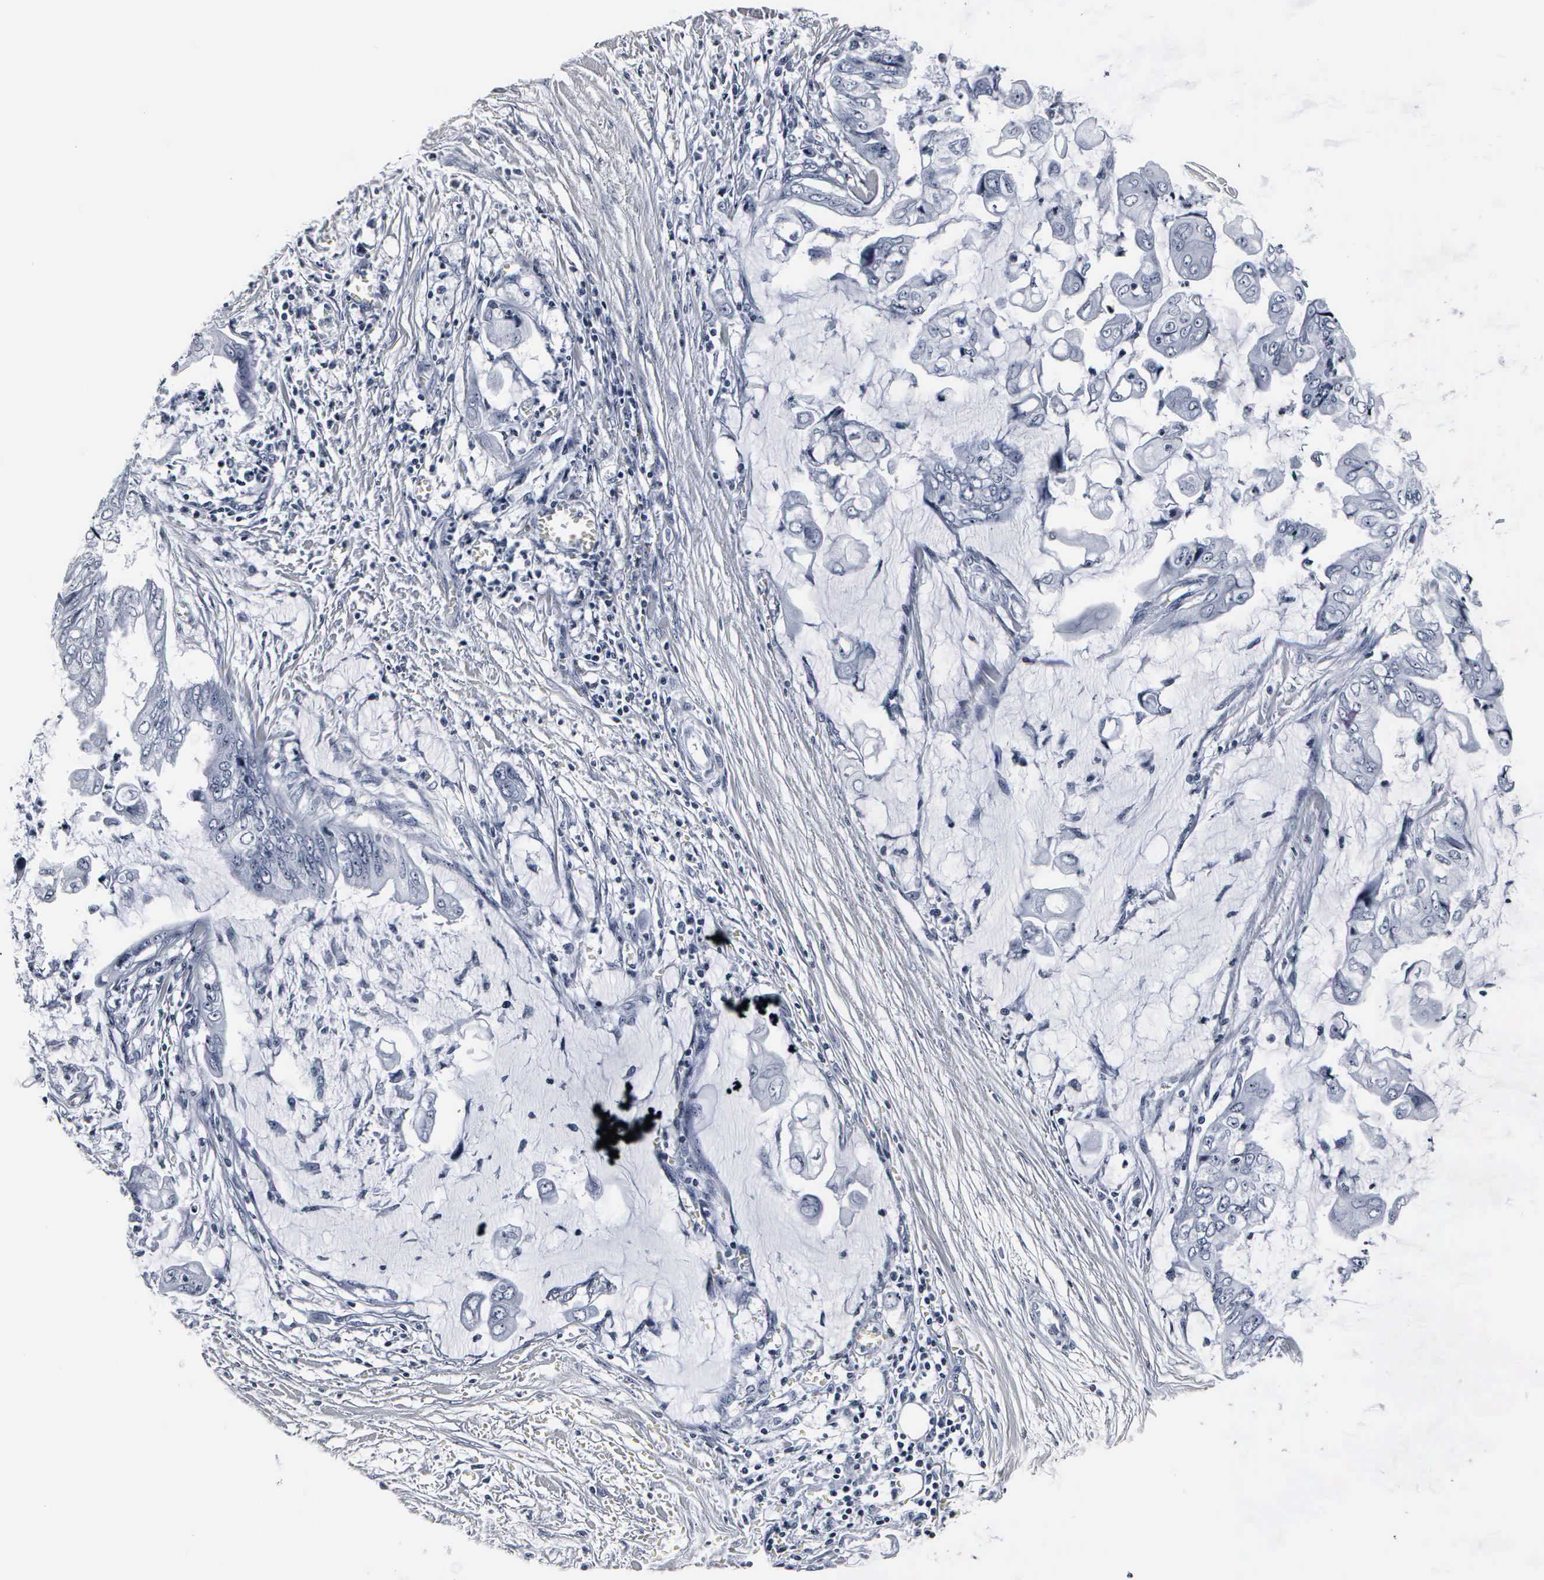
{"staining": {"intensity": "negative", "quantity": "none", "location": "none"}, "tissue": "stomach cancer", "cell_type": "Tumor cells", "image_type": "cancer", "snomed": [{"axis": "morphology", "description": "Adenocarcinoma, NOS"}, {"axis": "topography", "description": "Stomach, upper"}], "caption": "DAB immunohistochemical staining of human stomach cancer (adenocarcinoma) displays no significant positivity in tumor cells.", "gene": "DGCR2", "patient": {"sex": "male", "age": 80}}